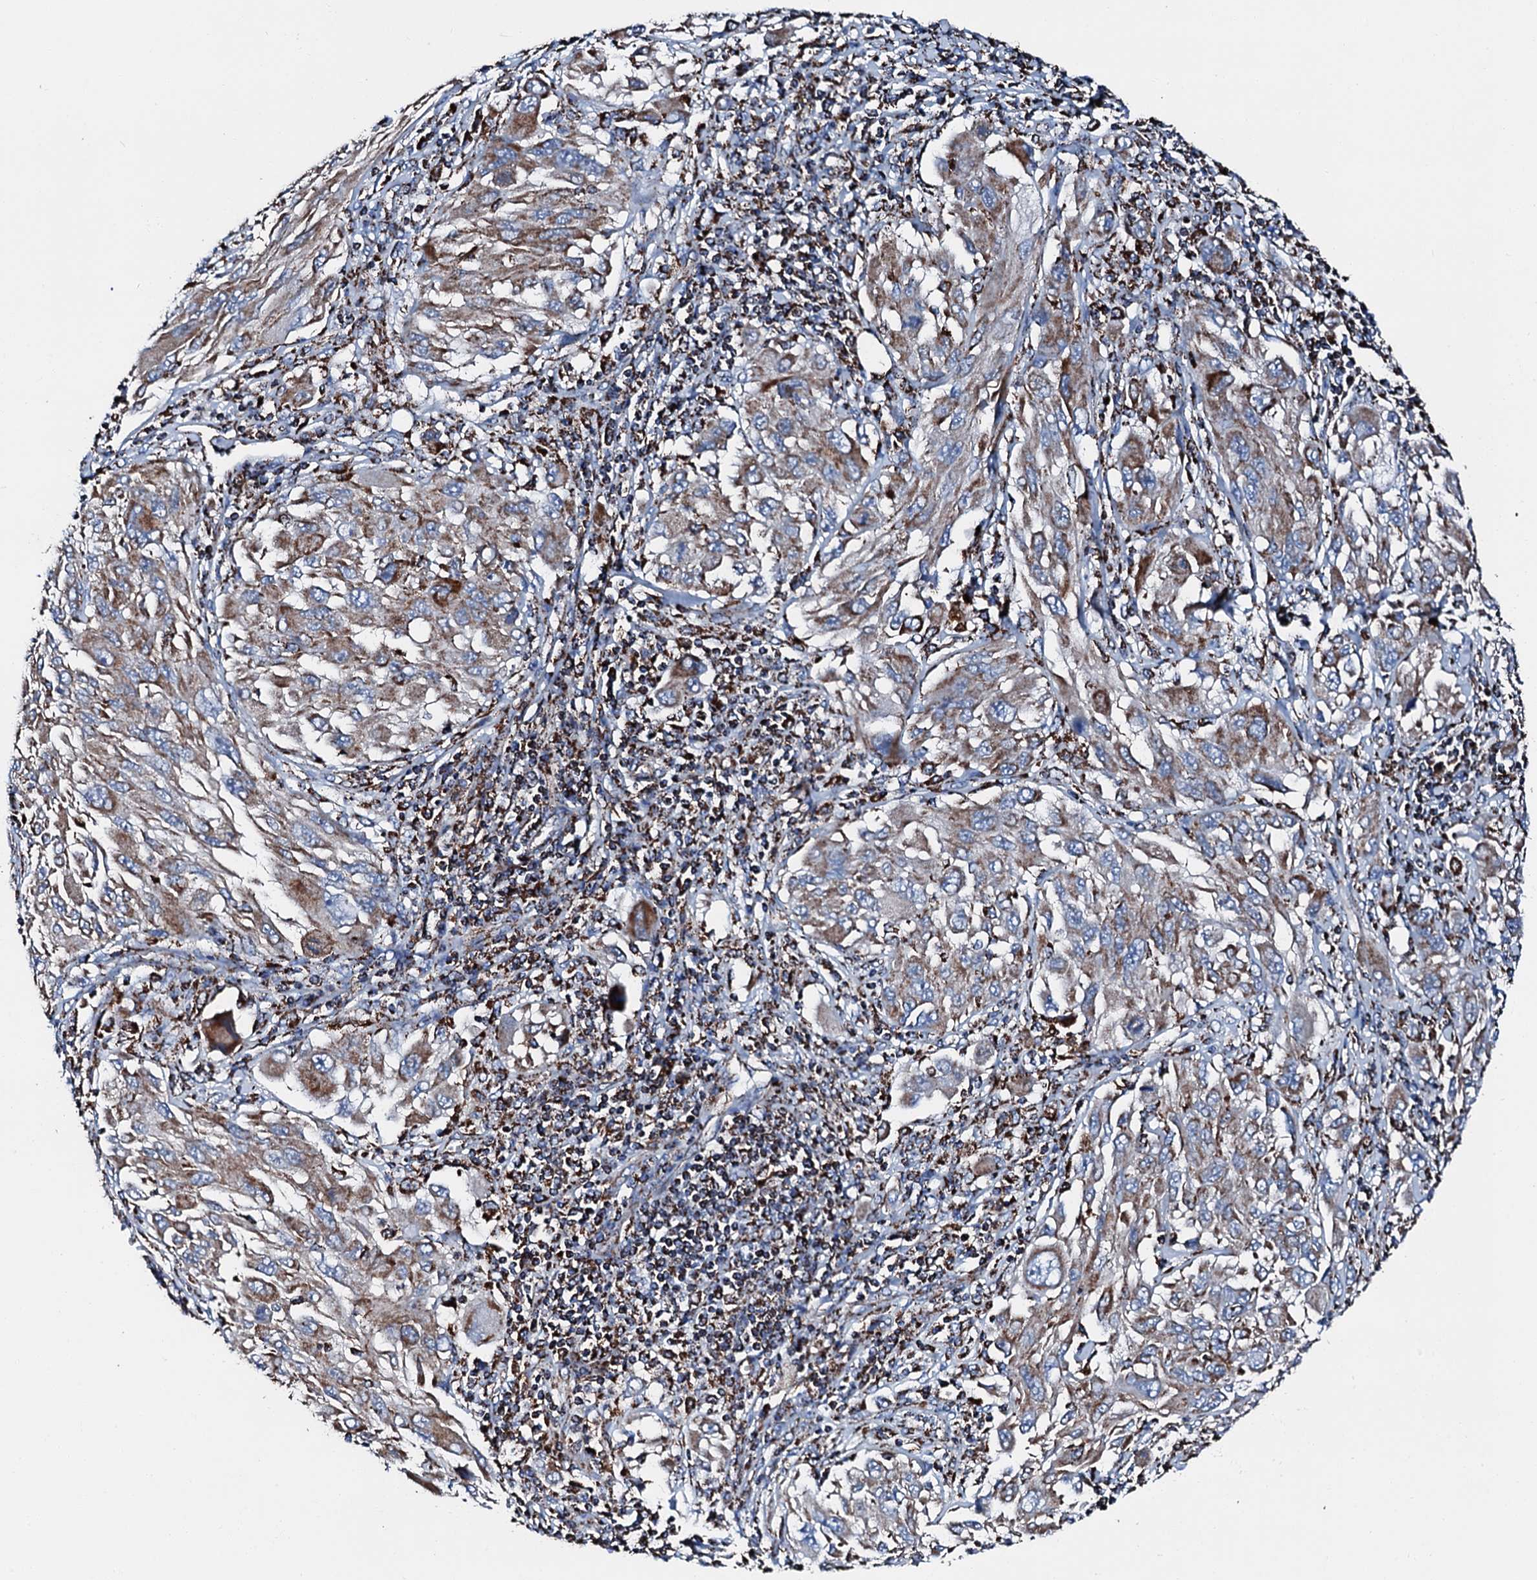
{"staining": {"intensity": "moderate", "quantity": ">75%", "location": "cytoplasmic/membranous"}, "tissue": "melanoma", "cell_type": "Tumor cells", "image_type": "cancer", "snomed": [{"axis": "morphology", "description": "Malignant melanoma, NOS"}, {"axis": "topography", "description": "Skin"}], "caption": "High-magnification brightfield microscopy of malignant melanoma stained with DAB (brown) and counterstained with hematoxylin (blue). tumor cells exhibit moderate cytoplasmic/membranous positivity is present in about>75% of cells. Immunohistochemistry stains the protein of interest in brown and the nuclei are stained blue.", "gene": "HADH", "patient": {"sex": "female", "age": 91}}